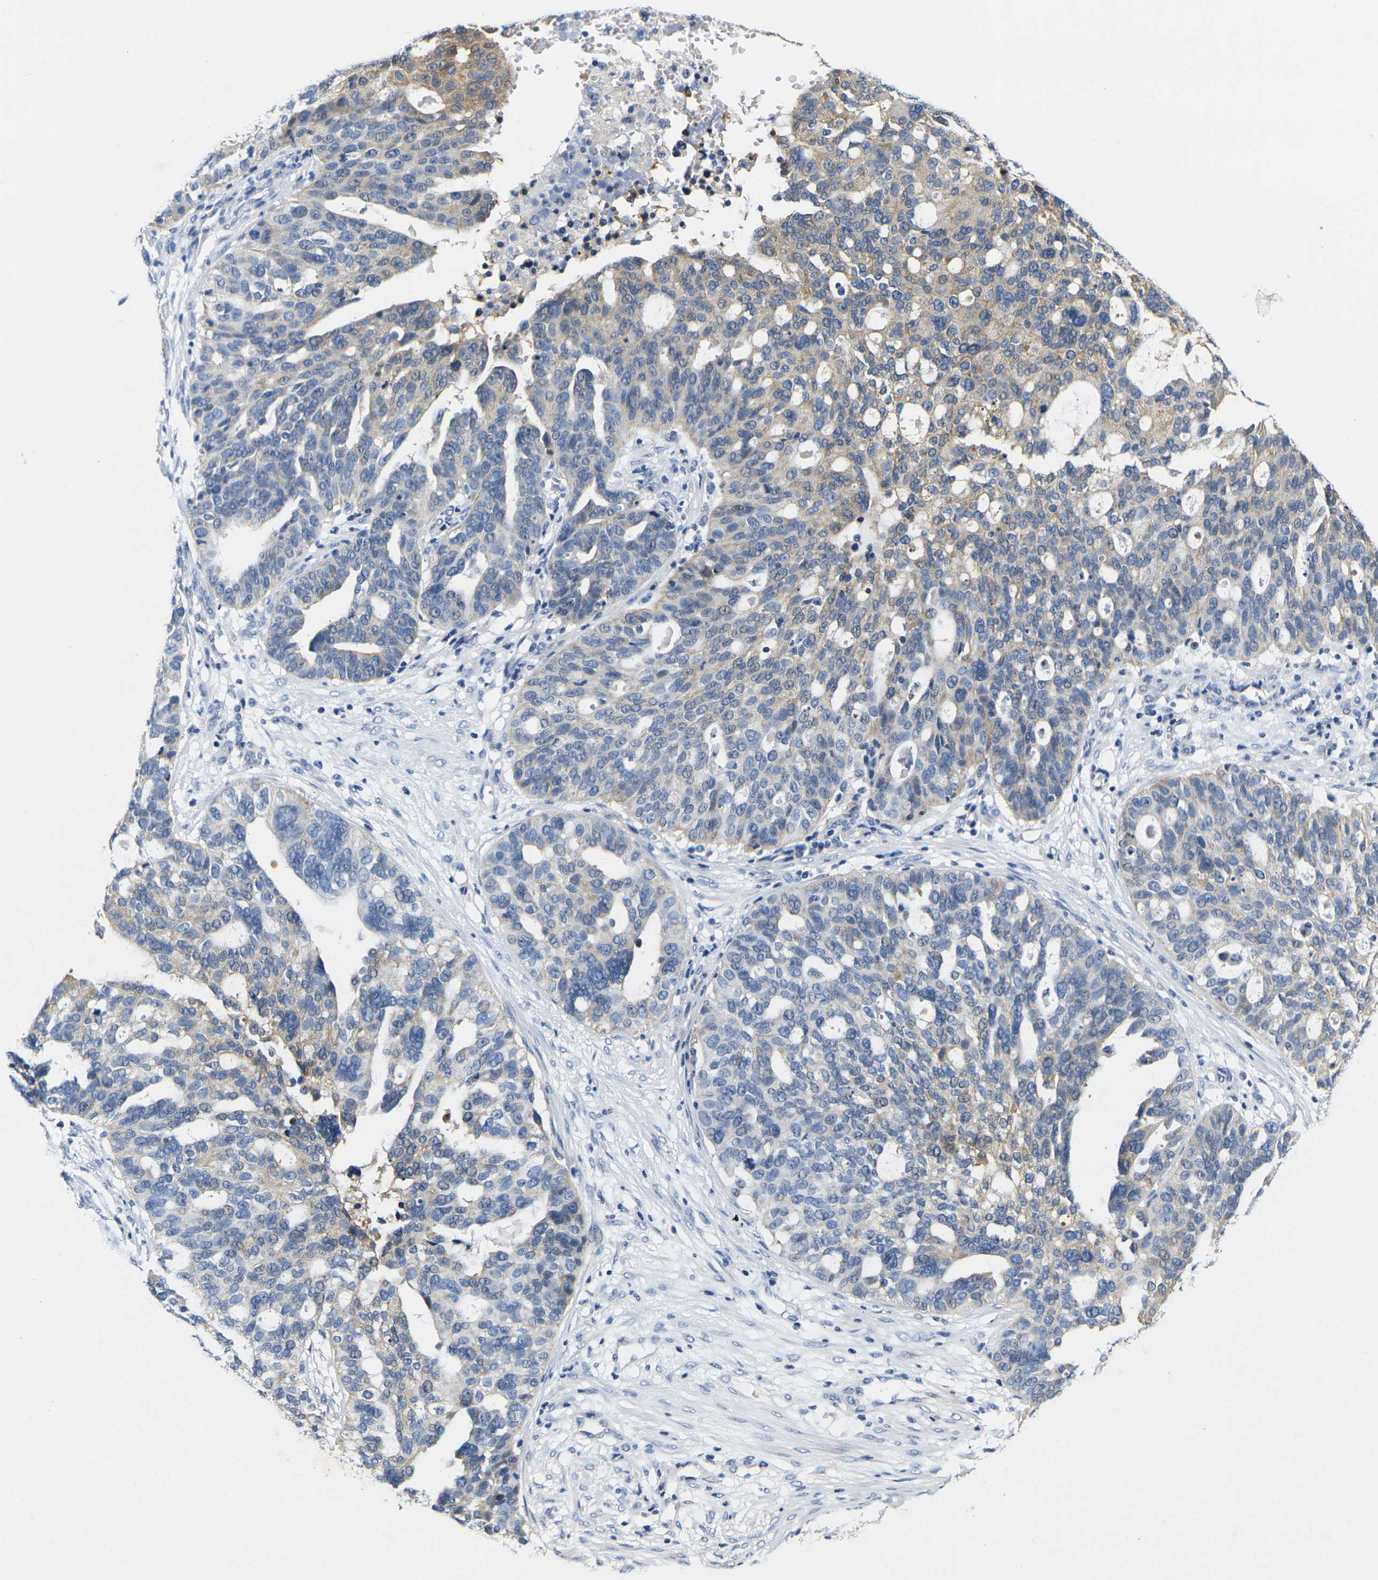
{"staining": {"intensity": "moderate", "quantity": "25%-75%", "location": "cytoplasmic/membranous"}, "tissue": "ovarian cancer", "cell_type": "Tumor cells", "image_type": "cancer", "snomed": [{"axis": "morphology", "description": "Cystadenocarcinoma, serous, NOS"}, {"axis": "topography", "description": "Ovary"}], "caption": "Immunohistochemical staining of ovarian cancer (serous cystadenocarcinoma) exhibits medium levels of moderate cytoplasmic/membranous protein positivity in about 25%-75% of tumor cells.", "gene": "NOCT", "patient": {"sex": "female", "age": 59}}